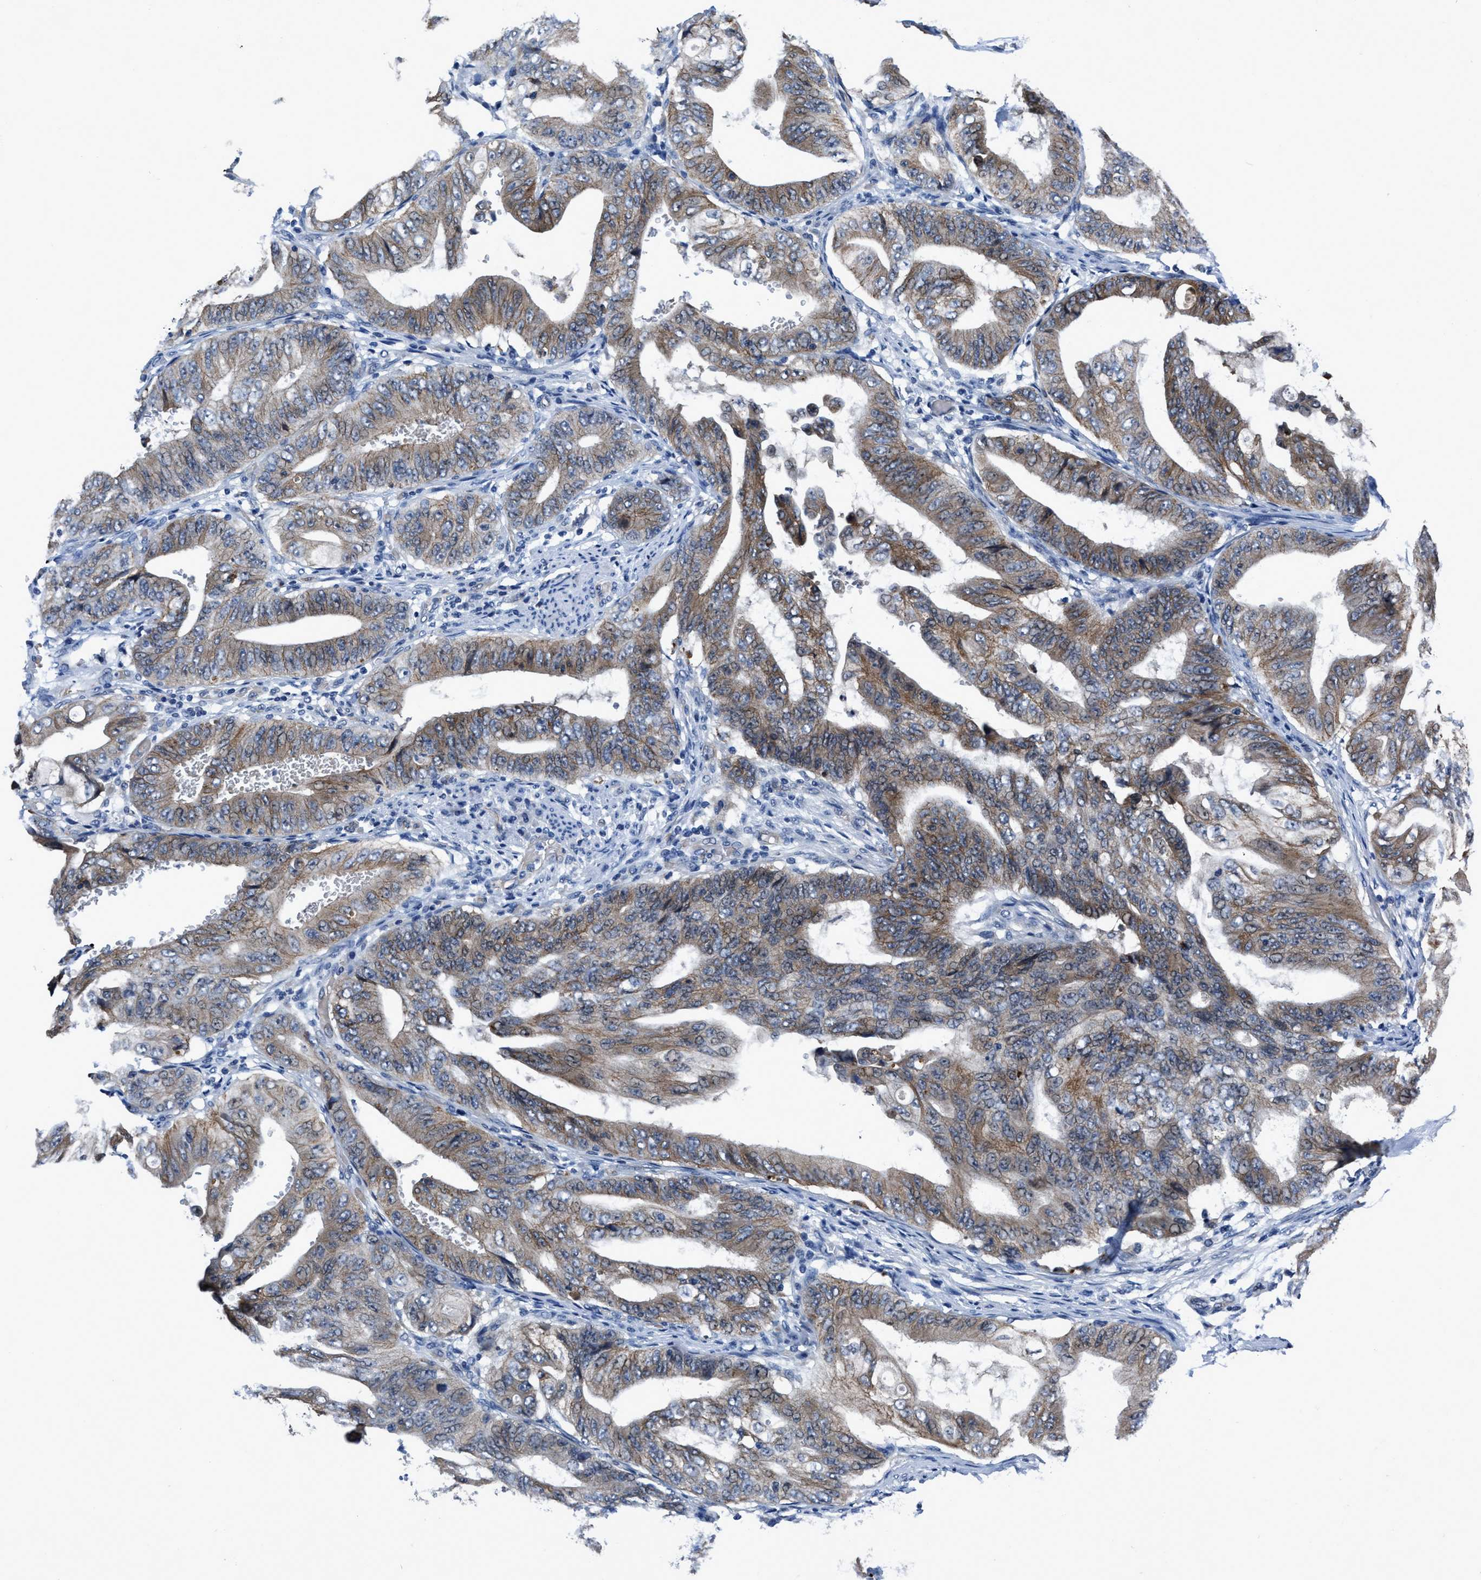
{"staining": {"intensity": "moderate", "quantity": ">75%", "location": "cytoplasmic/membranous"}, "tissue": "stomach cancer", "cell_type": "Tumor cells", "image_type": "cancer", "snomed": [{"axis": "morphology", "description": "Adenocarcinoma, NOS"}, {"axis": "topography", "description": "Stomach"}], "caption": "Immunohistochemical staining of human stomach cancer (adenocarcinoma) demonstrates moderate cytoplasmic/membranous protein staining in approximately >75% of tumor cells.", "gene": "GHITM", "patient": {"sex": "female", "age": 73}}